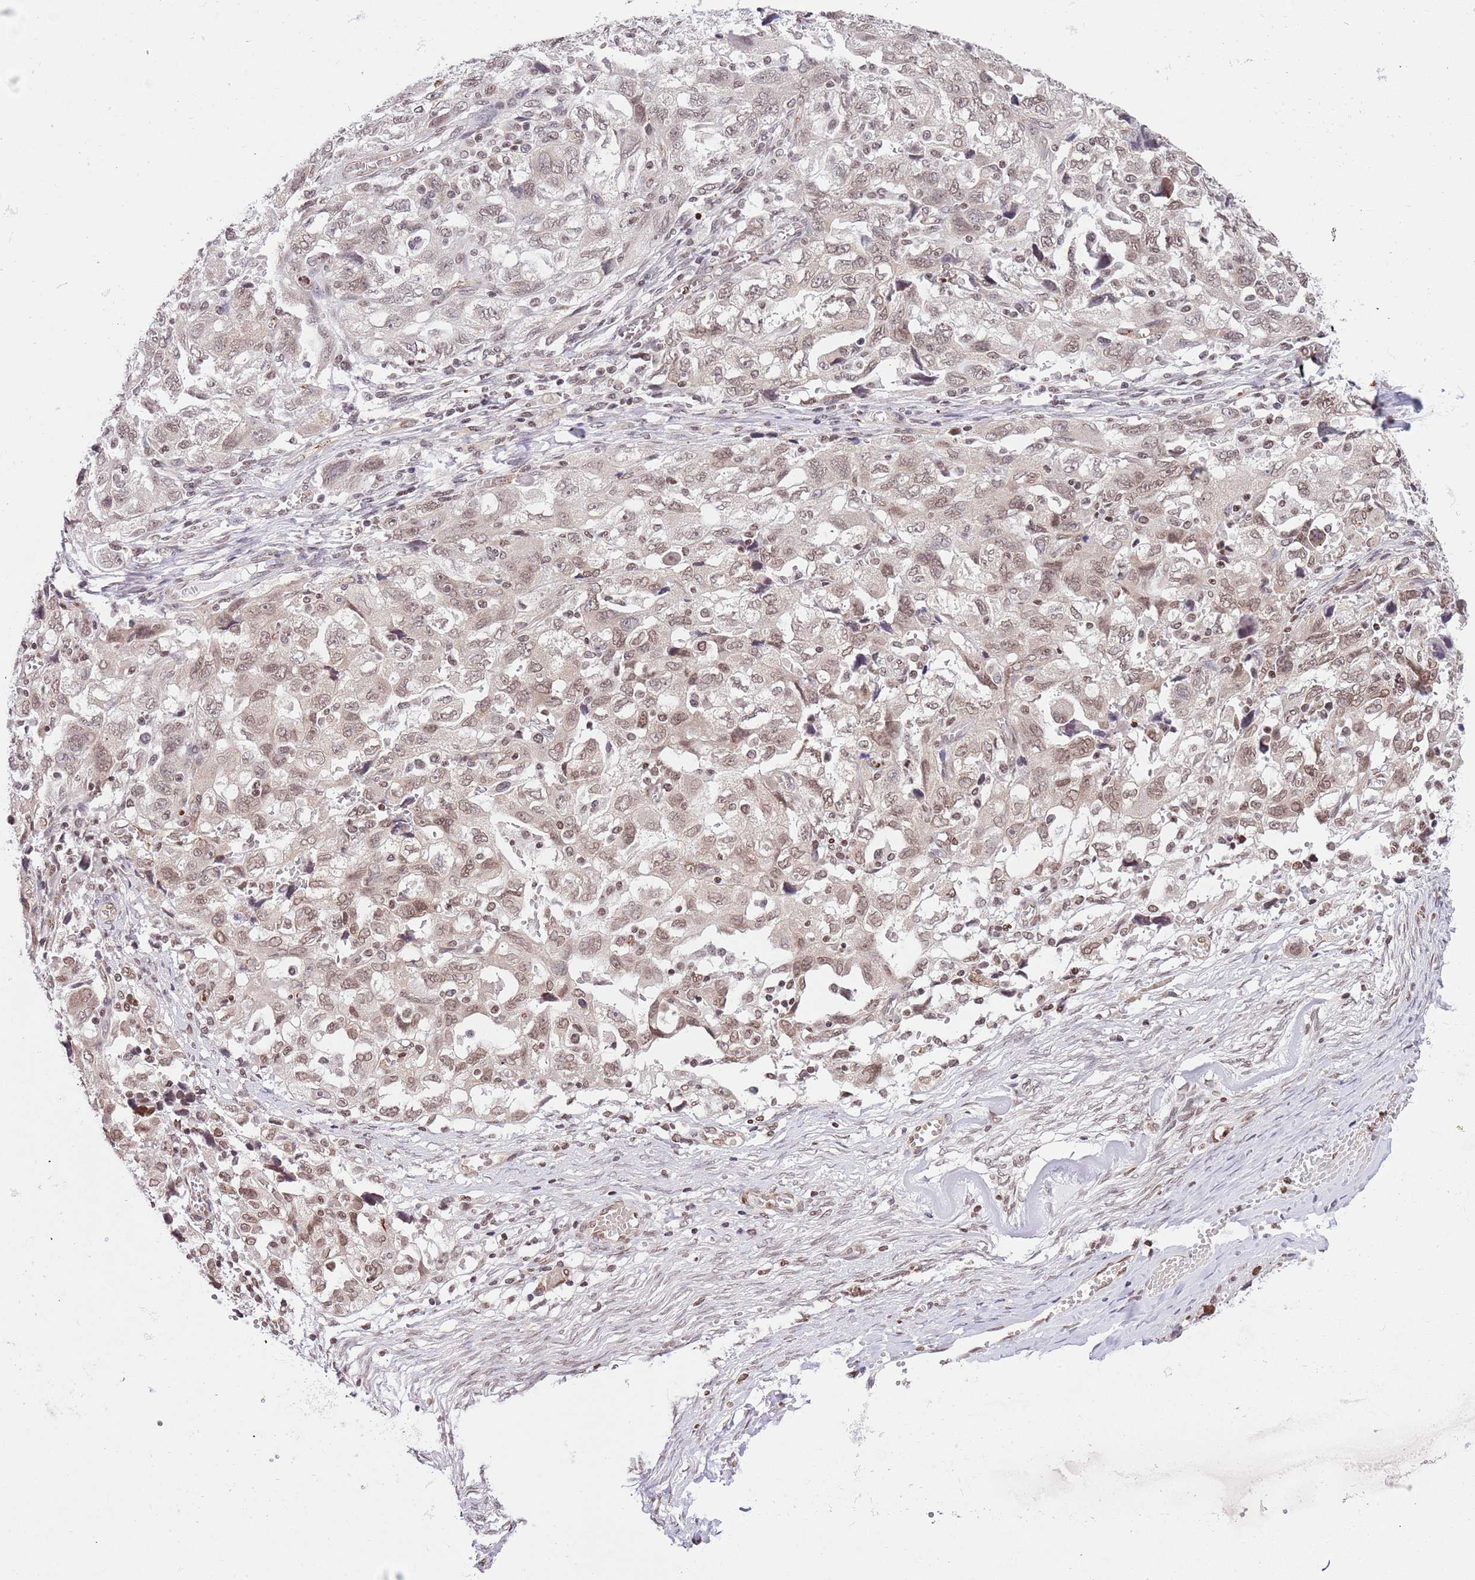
{"staining": {"intensity": "weak", "quantity": ">75%", "location": "nuclear"}, "tissue": "ovarian cancer", "cell_type": "Tumor cells", "image_type": "cancer", "snomed": [{"axis": "morphology", "description": "Carcinoma, NOS"}, {"axis": "morphology", "description": "Cystadenocarcinoma, serous, NOS"}, {"axis": "topography", "description": "Ovary"}], "caption": "DAB (3,3'-diaminobenzidine) immunohistochemical staining of carcinoma (ovarian) exhibits weak nuclear protein staining in about >75% of tumor cells. (IHC, brightfield microscopy, high magnification).", "gene": "NRIP1", "patient": {"sex": "female", "age": 69}}